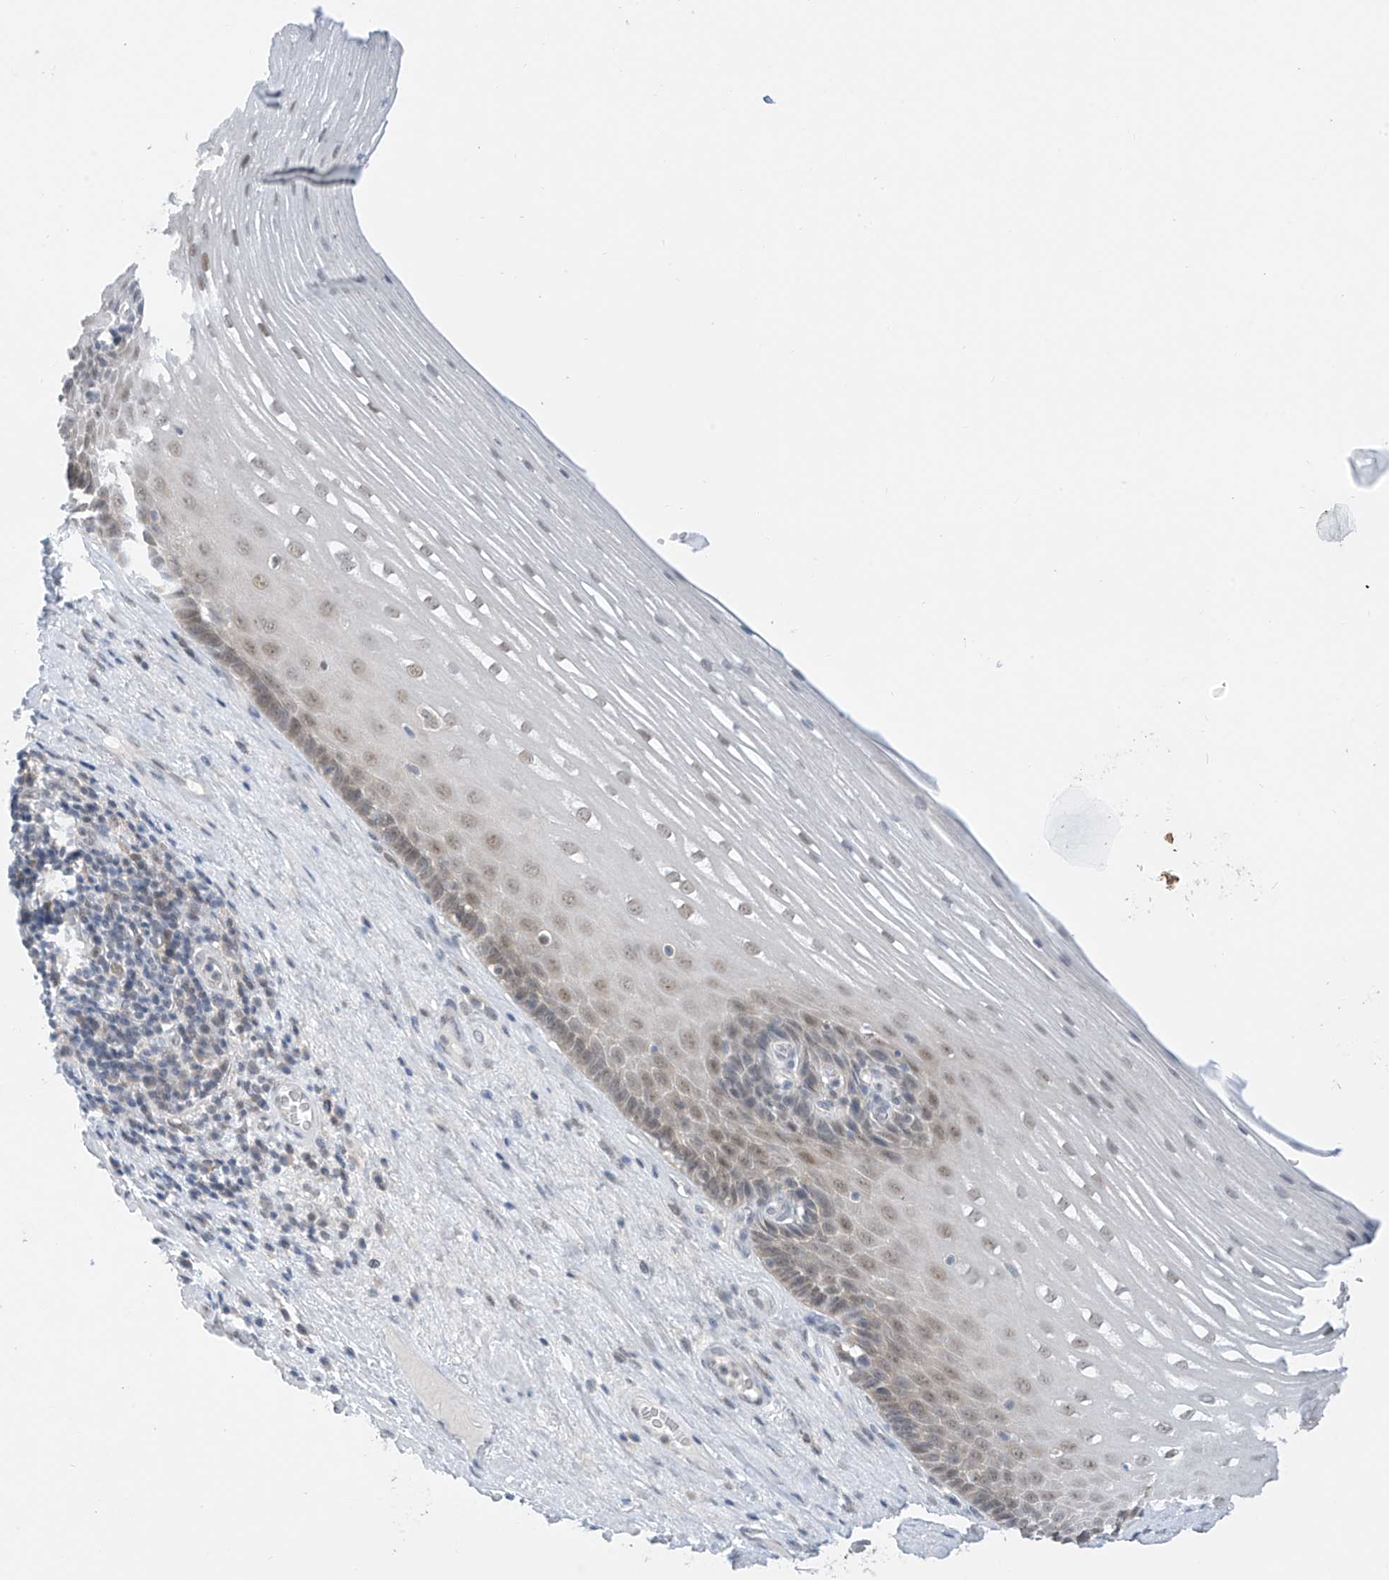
{"staining": {"intensity": "moderate", "quantity": "25%-75%", "location": "nuclear"}, "tissue": "esophagus", "cell_type": "Squamous epithelial cells", "image_type": "normal", "snomed": [{"axis": "morphology", "description": "Normal tissue, NOS"}, {"axis": "topography", "description": "Esophagus"}], "caption": "IHC (DAB) staining of benign human esophagus displays moderate nuclear protein positivity in approximately 25%-75% of squamous epithelial cells. (DAB (3,3'-diaminobenzidine) IHC, brown staining for protein, blue staining for nuclei).", "gene": "APLF", "patient": {"sex": "male", "age": 62}}